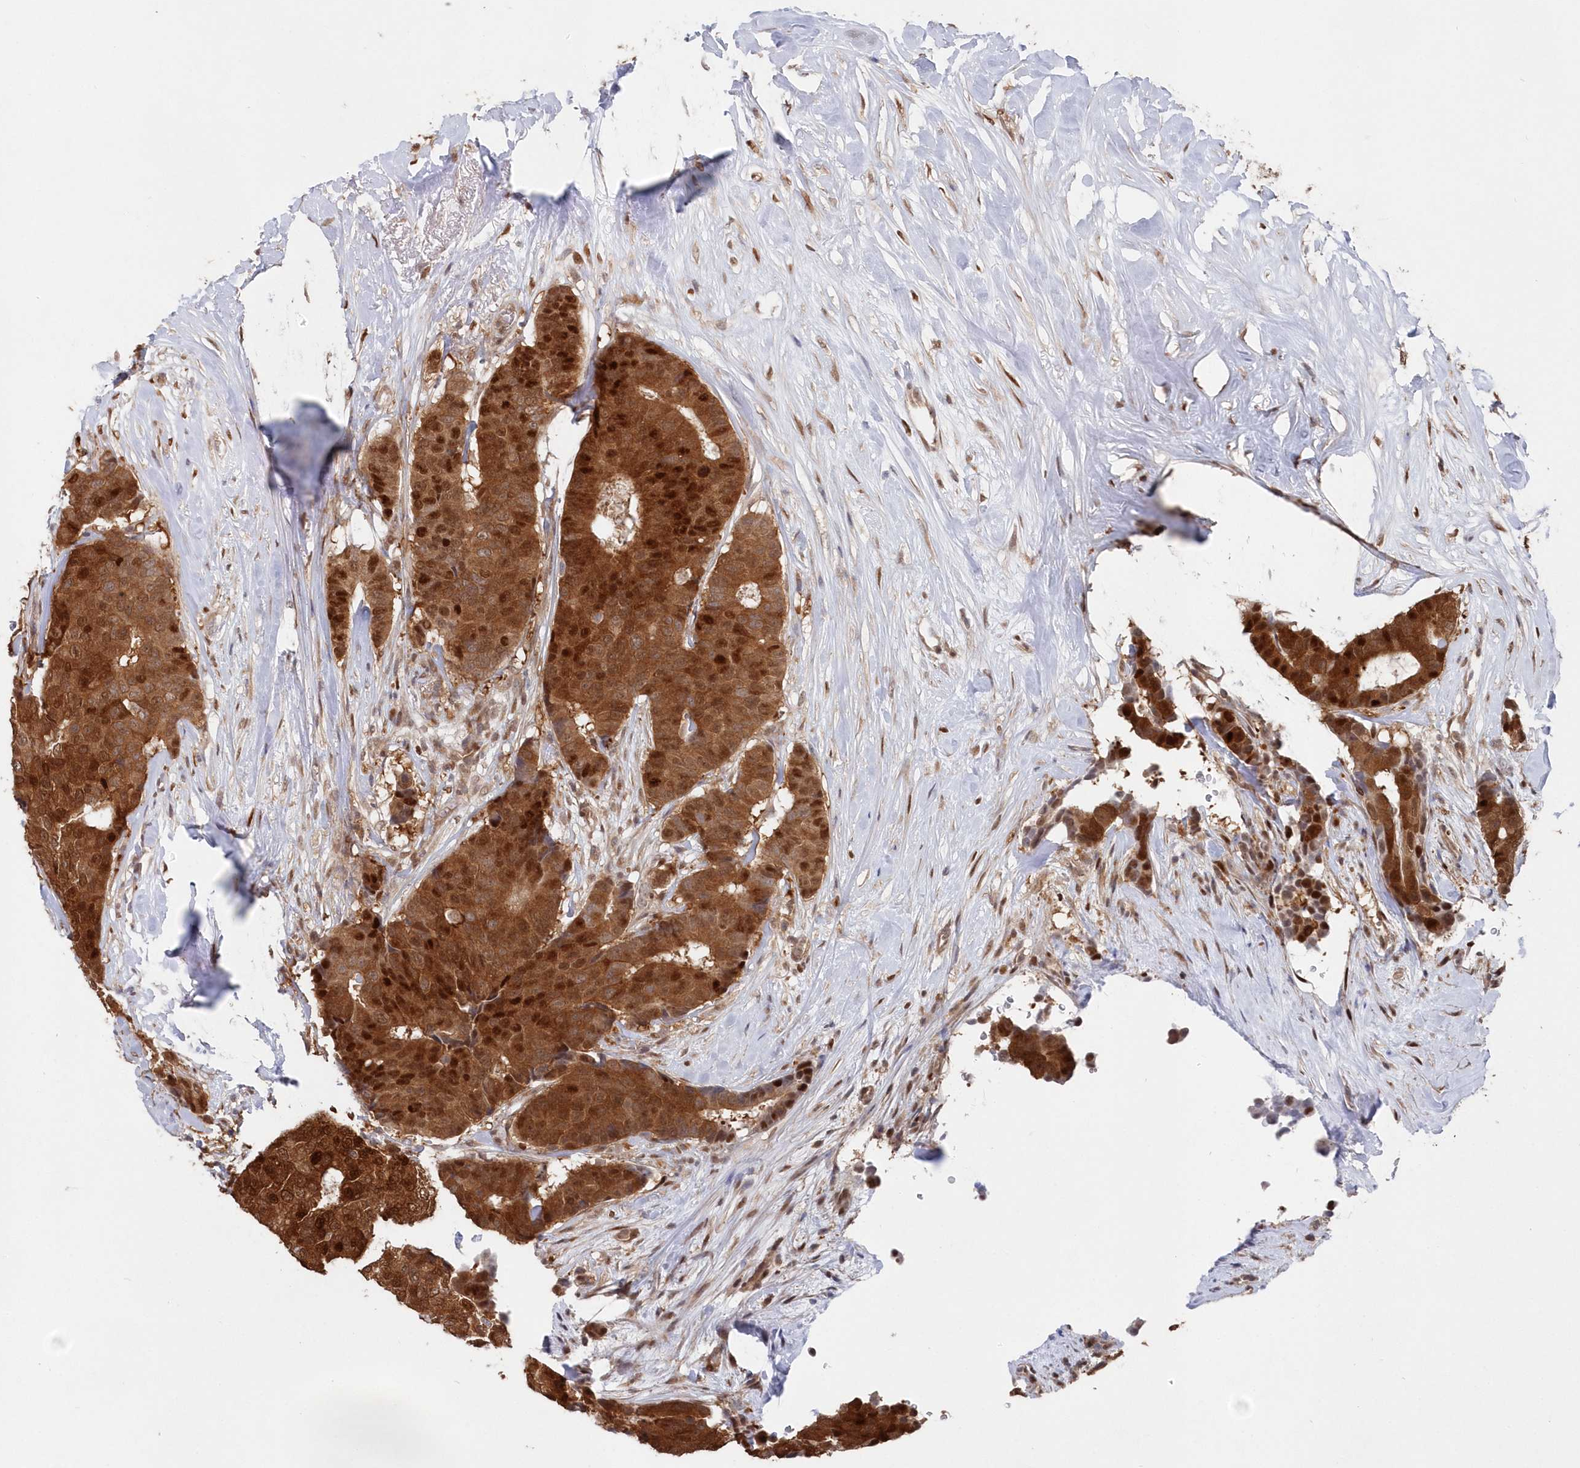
{"staining": {"intensity": "strong", "quantity": ">75%", "location": "cytoplasmic/membranous,nuclear"}, "tissue": "breast cancer", "cell_type": "Tumor cells", "image_type": "cancer", "snomed": [{"axis": "morphology", "description": "Duct carcinoma"}, {"axis": "topography", "description": "Breast"}], "caption": "A high amount of strong cytoplasmic/membranous and nuclear expression is present in about >75% of tumor cells in intraductal carcinoma (breast) tissue.", "gene": "ABHD14B", "patient": {"sex": "female", "age": 75}}